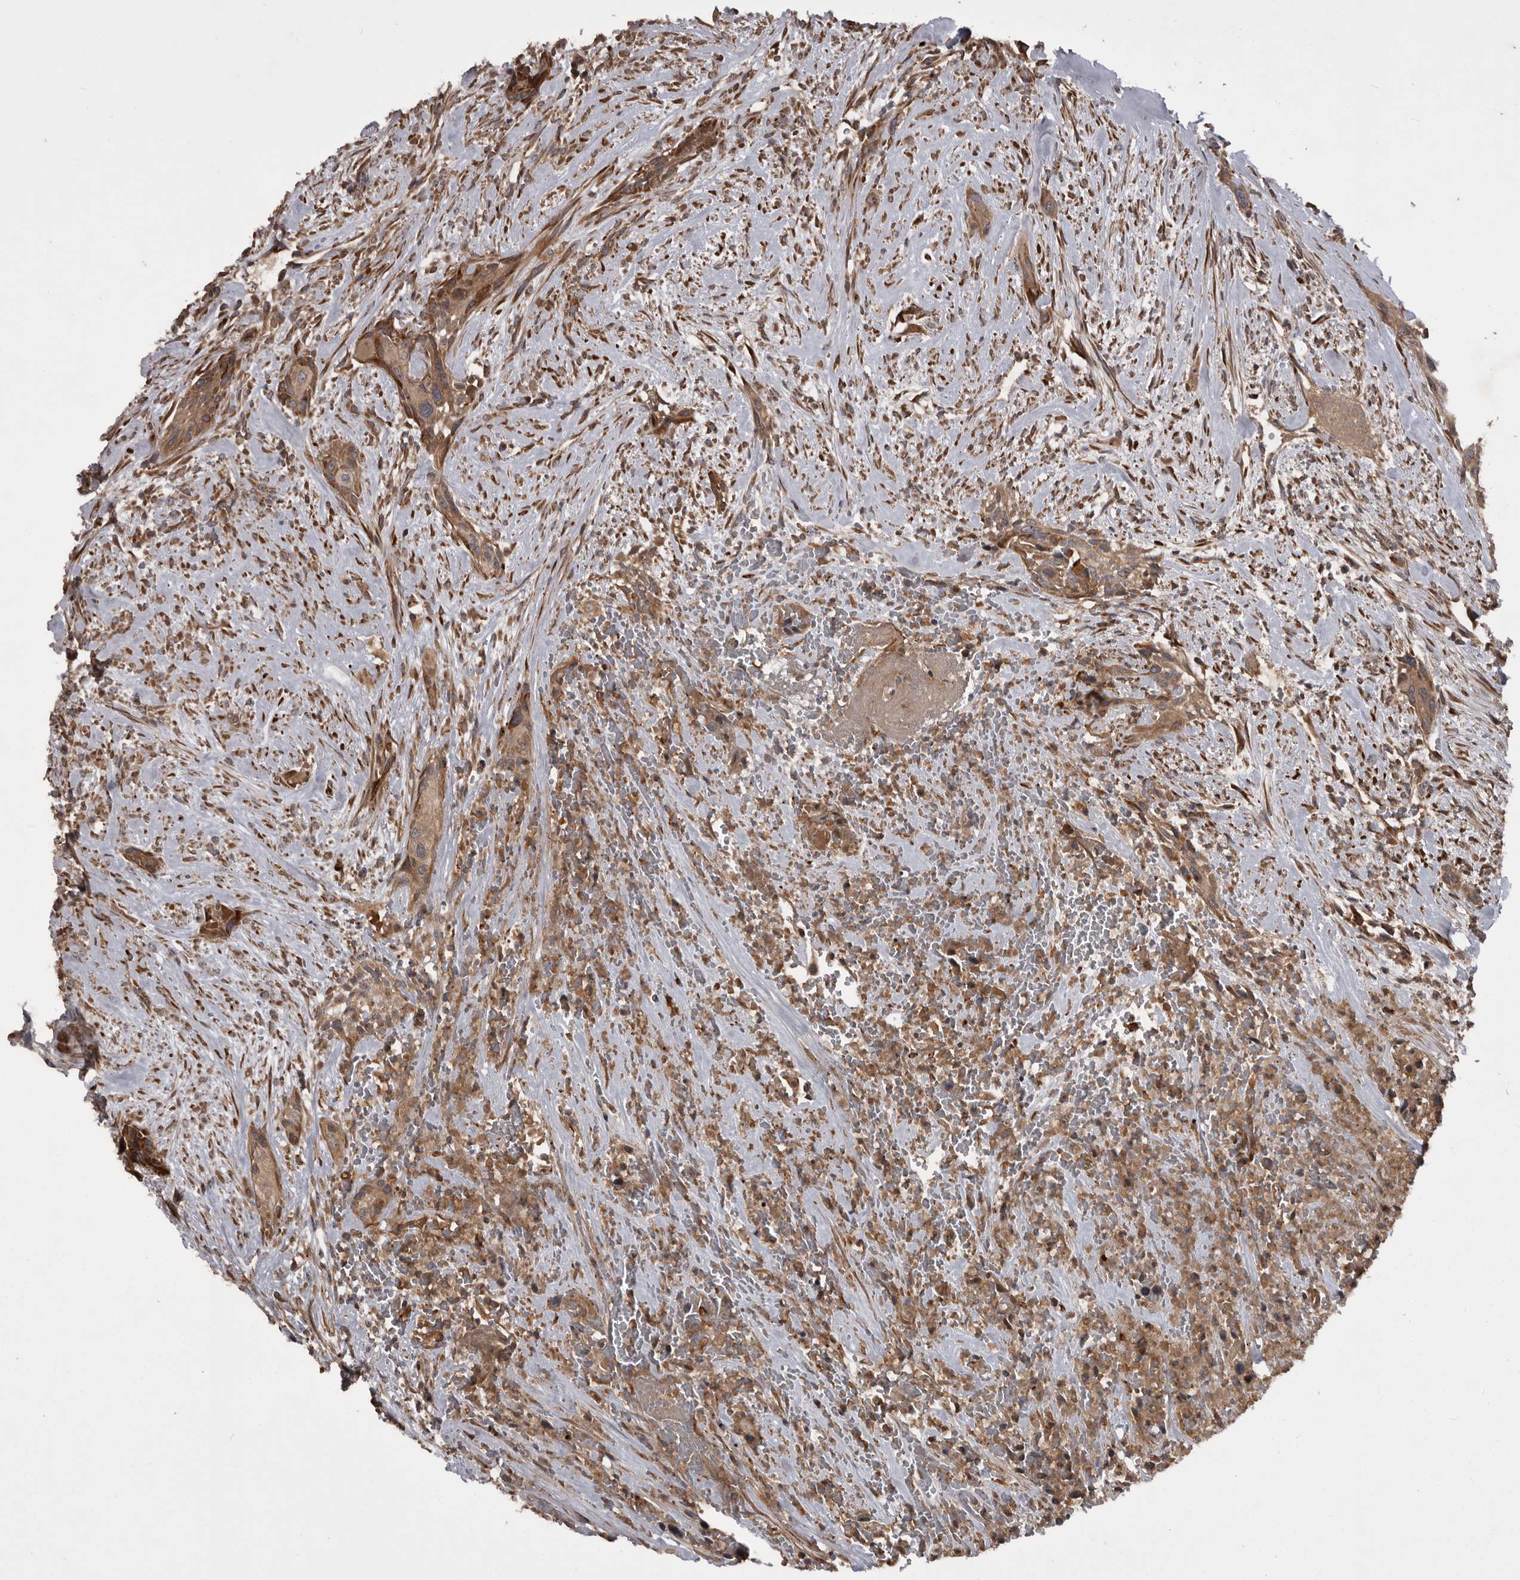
{"staining": {"intensity": "moderate", "quantity": ">75%", "location": "cytoplasmic/membranous"}, "tissue": "urothelial cancer", "cell_type": "Tumor cells", "image_type": "cancer", "snomed": [{"axis": "morphology", "description": "Urothelial carcinoma, High grade"}, {"axis": "topography", "description": "Urinary bladder"}], "caption": "Urothelial cancer stained with a protein marker reveals moderate staining in tumor cells.", "gene": "RAB3GAP2", "patient": {"sex": "male", "age": 35}}